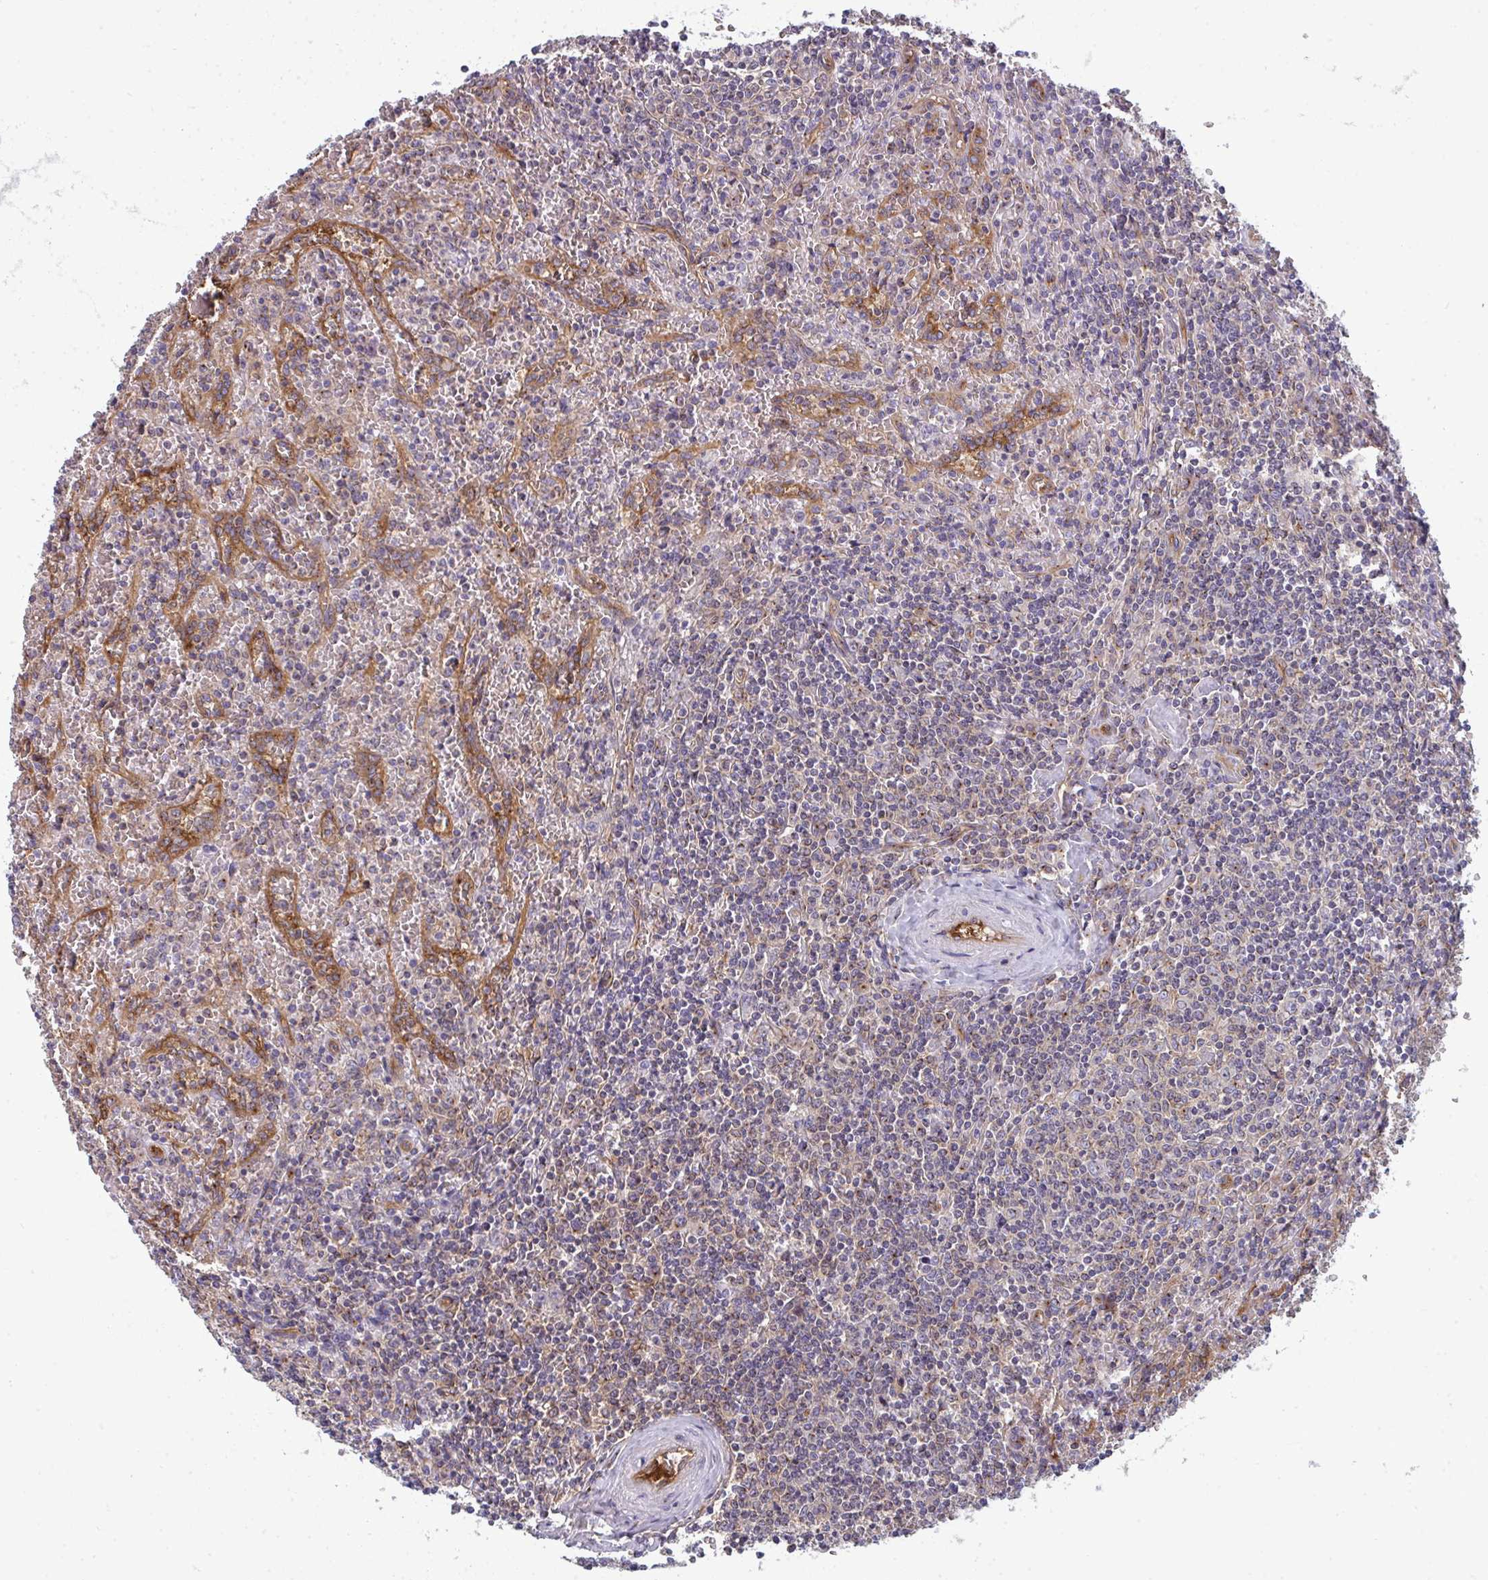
{"staining": {"intensity": "negative", "quantity": "none", "location": "none"}, "tissue": "lymphoma", "cell_type": "Tumor cells", "image_type": "cancer", "snomed": [{"axis": "morphology", "description": "Malignant lymphoma, non-Hodgkin's type, Low grade"}, {"axis": "topography", "description": "Spleen"}], "caption": "This is an immunohistochemistry (IHC) histopathology image of human malignant lymphoma, non-Hodgkin's type (low-grade). There is no expression in tumor cells.", "gene": "DYNC1I2", "patient": {"sex": "female", "age": 64}}